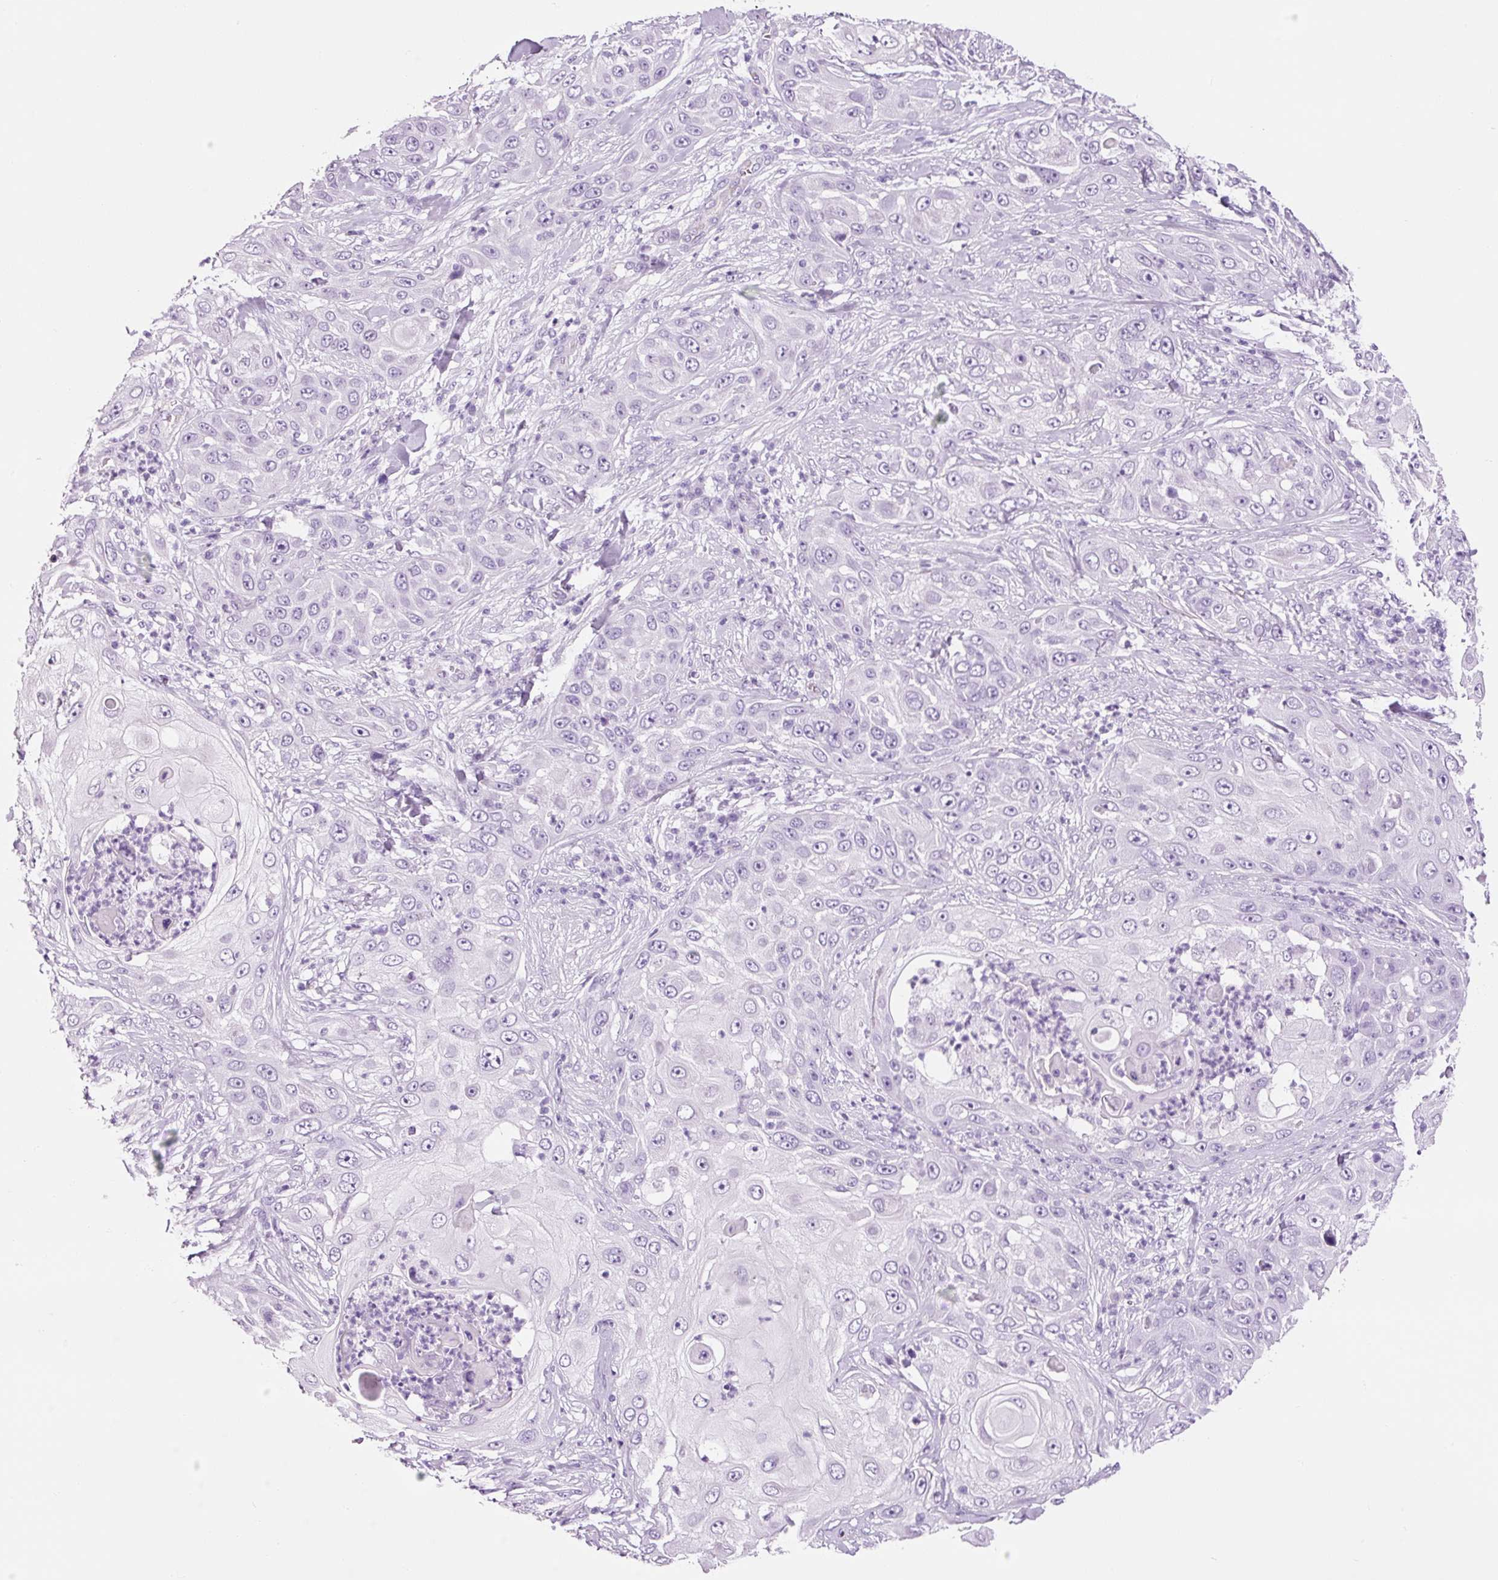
{"staining": {"intensity": "negative", "quantity": "none", "location": "none"}, "tissue": "skin cancer", "cell_type": "Tumor cells", "image_type": "cancer", "snomed": [{"axis": "morphology", "description": "Squamous cell carcinoma, NOS"}, {"axis": "topography", "description": "Skin"}], "caption": "Tumor cells are negative for brown protein staining in skin cancer. The staining was performed using DAB to visualize the protein expression in brown, while the nuclei were stained in blue with hematoxylin (Magnification: 20x).", "gene": "ADSS1", "patient": {"sex": "female", "age": 44}}